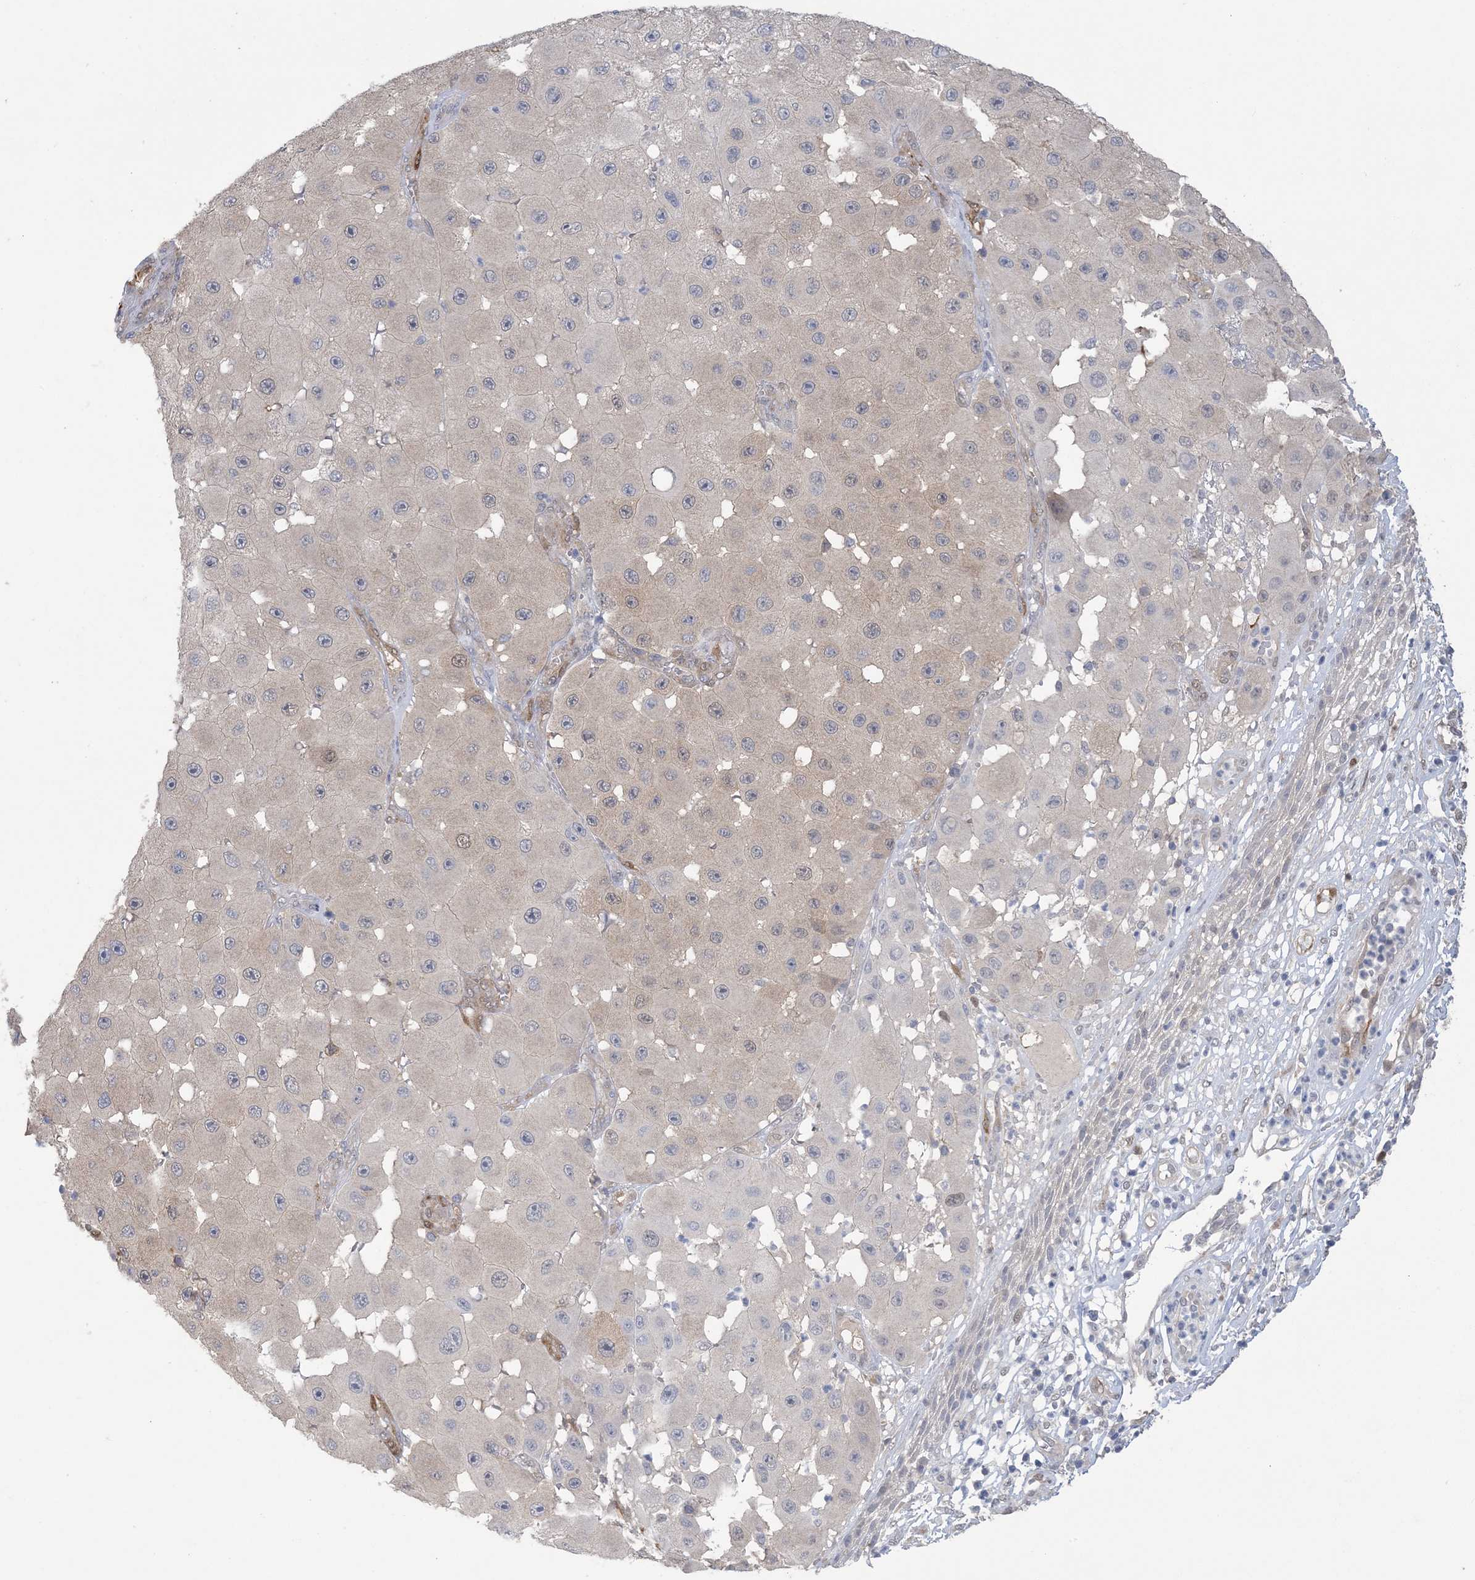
{"staining": {"intensity": "negative", "quantity": "none", "location": "none"}, "tissue": "melanoma", "cell_type": "Tumor cells", "image_type": "cancer", "snomed": [{"axis": "morphology", "description": "Malignant melanoma, NOS"}, {"axis": "topography", "description": "Skin"}], "caption": "This image is of malignant melanoma stained with immunohistochemistry to label a protein in brown with the nuclei are counter-stained blue. There is no staining in tumor cells.", "gene": "HMGCS1", "patient": {"sex": "female", "age": 81}}